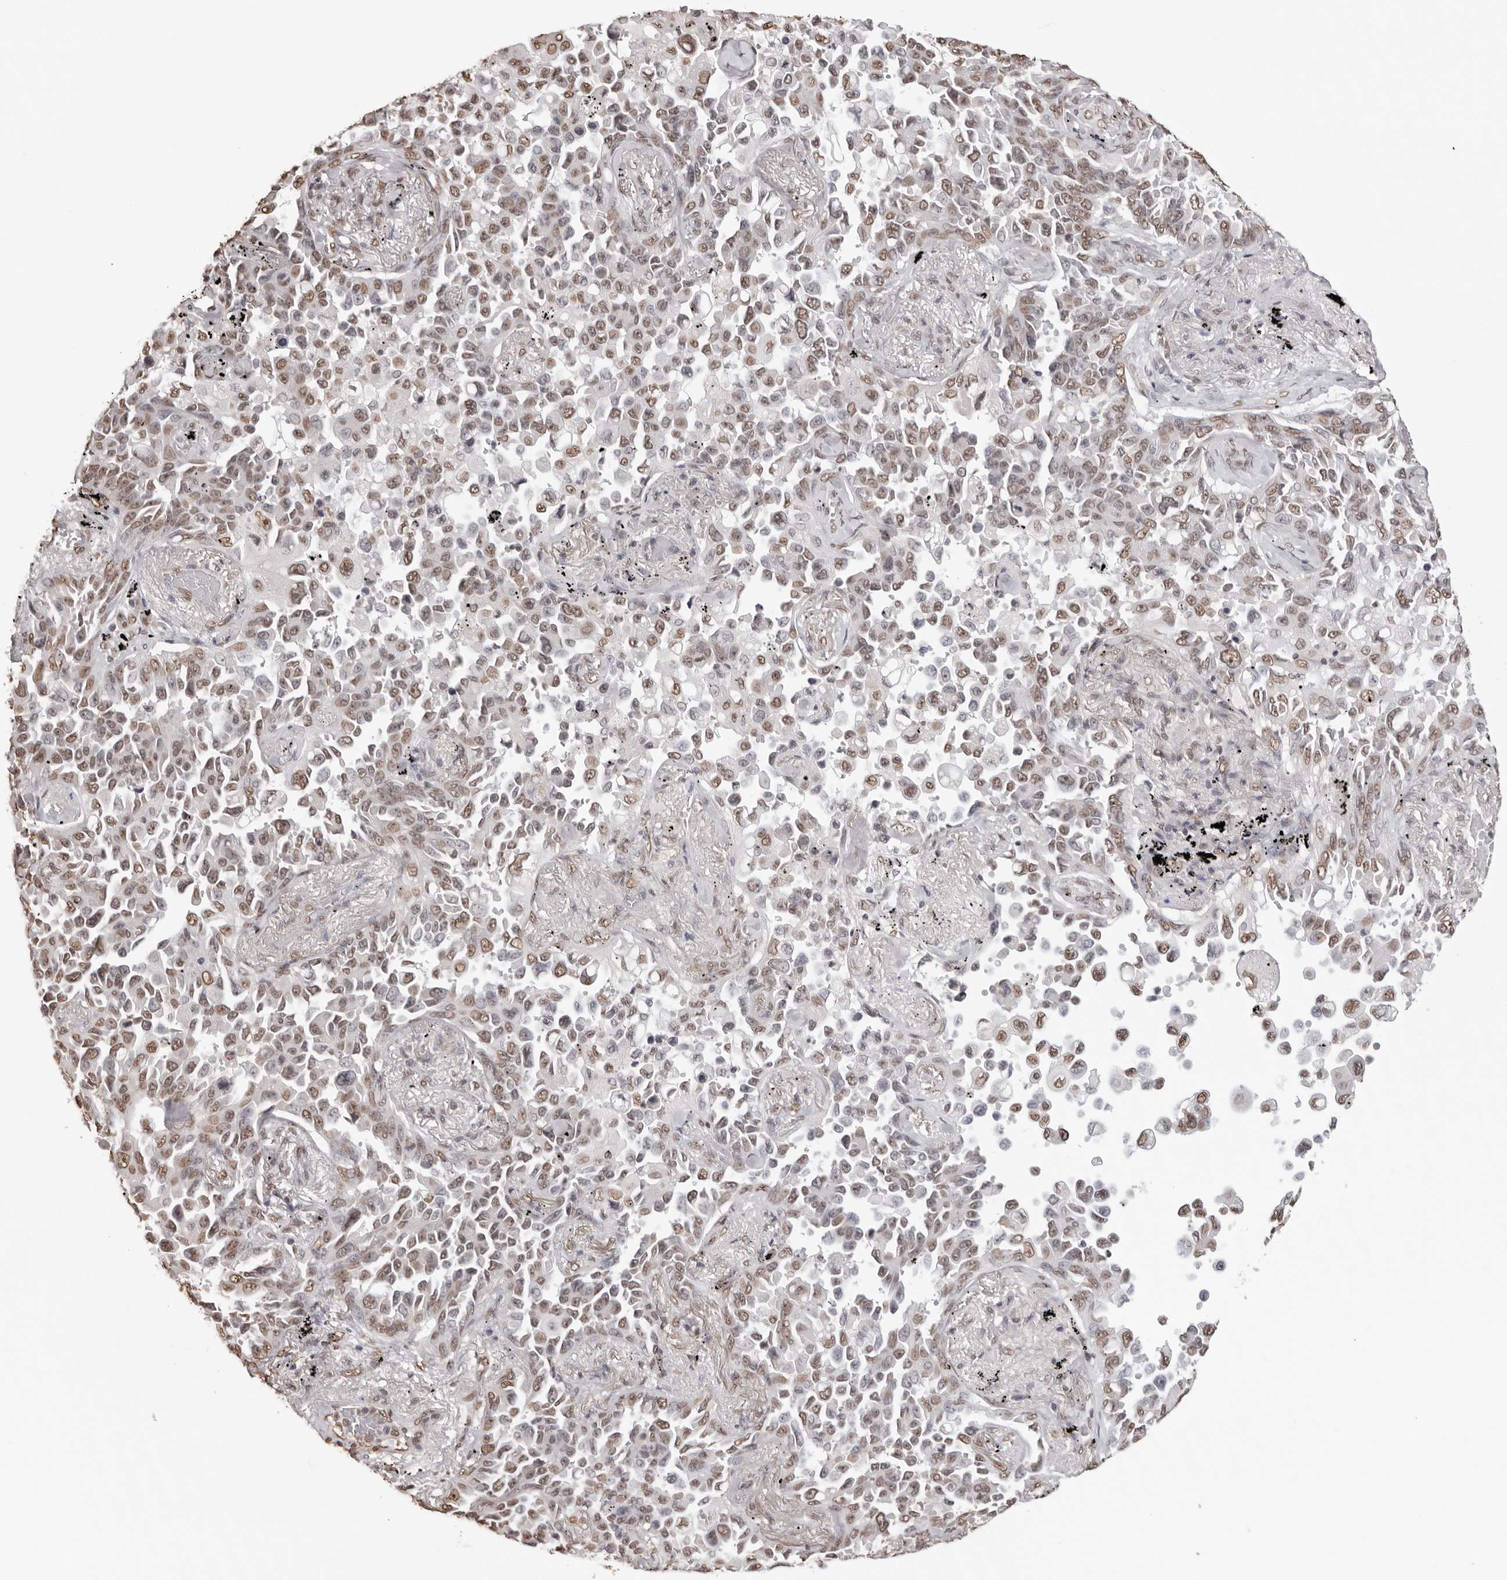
{"staining": {"intensity": "moderate", "quantity": ">75%", "location": "nuclear"}, "tissue": "lung cancer", "cell_type": "Tumor cells", "image_type": "cancer", "snomed": [{"axis": "morphology", "description": "Adenocarcinoma, NOS"}, {"axis": "topography", "description": "Lung"}], "caption": "Moderate nuclear protein staining is identified in about >75% of tumor cells in lung adenocarcinoma. (DAB = brown stain, brightfield microscopy at high magnification).", "gene": "OLIG3", "patient": {"sex": "female", "age": 67}}